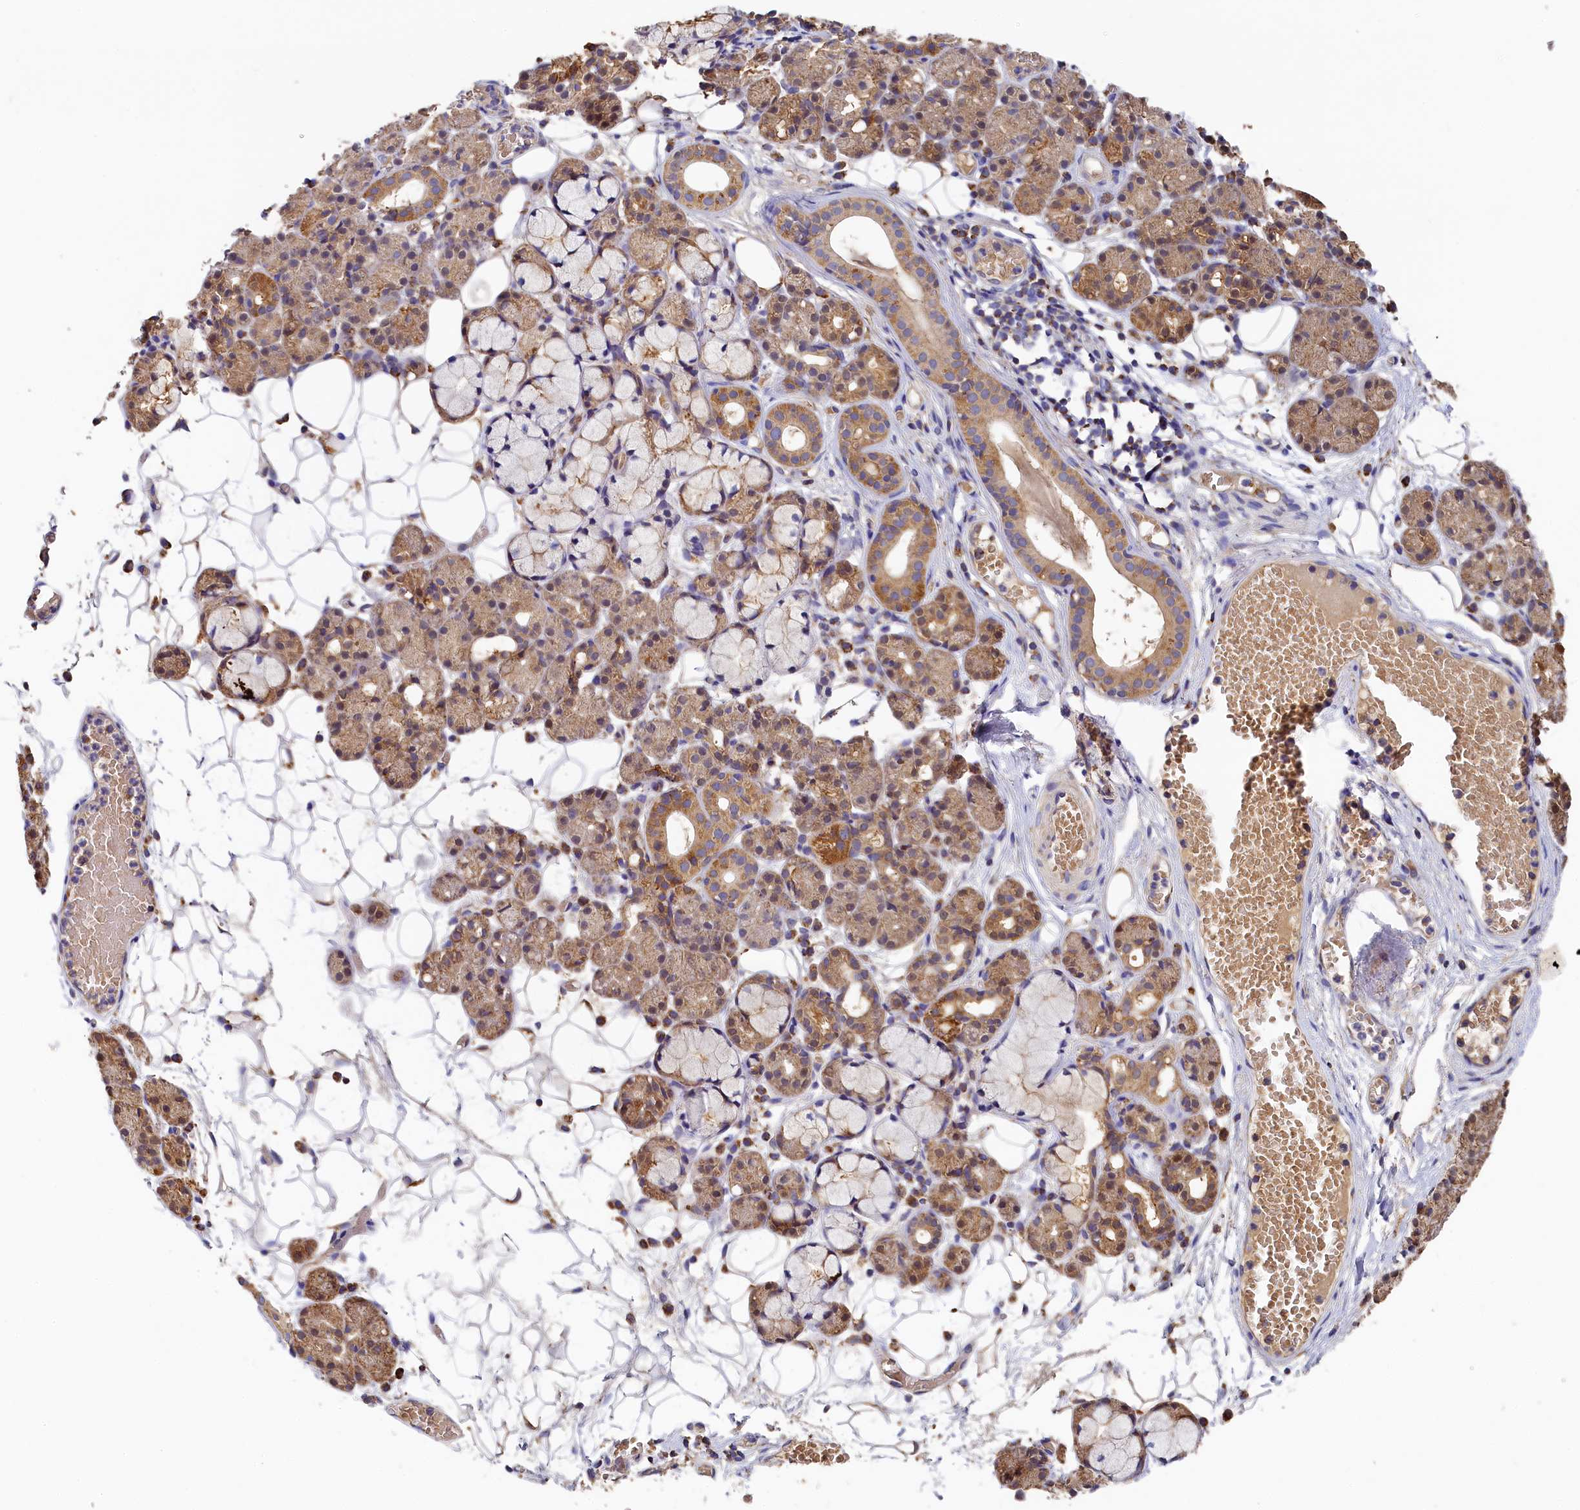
{"staining": {"intensity": "moderate", "quantity": "25%-75%", "location": "cytoplasmic/membranous"}, "tissue": "salivary gland", "cell_type": "Glandular cells", "image_type": "normal", "snomed": [{"axis": "morphology", "description": "Normal tissue, NOS"}, {"axis": "topography", "description": "Salivary gland"}], "caption": "An IHC photomicrograph of unremarkable tissue is shown. Protein staining in brown shows moderate cytoplasmic/membranous positivity in salivary gland within glandular cells.", "gene": "SEC31B", "patient": {"sex": "male", "age": 63}}